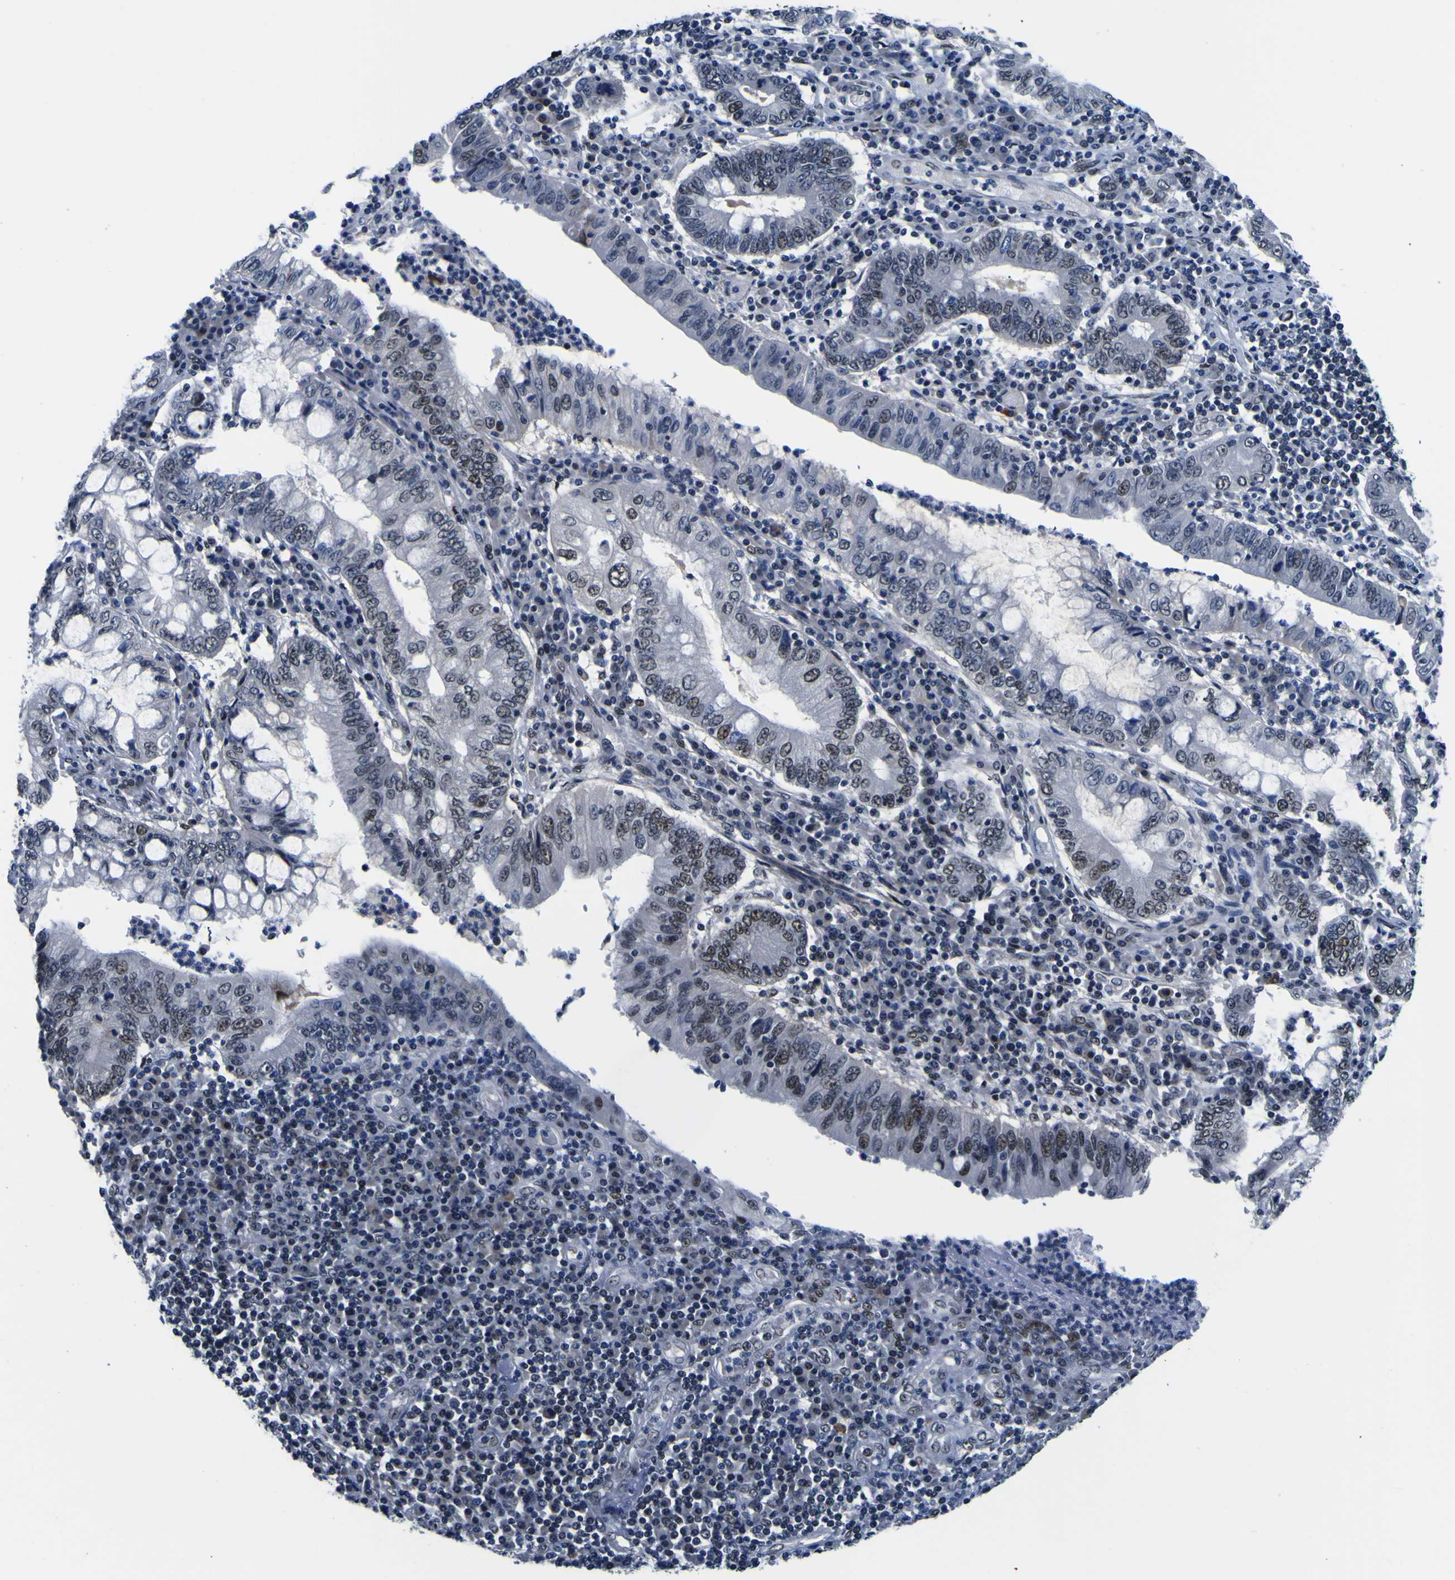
{"staining": {"intensity": "weak", "quantity": "<25%", "location": "nuclear"}, "tissue": "stomach cancer", "cell_type": "Tumor cells", "image_type": "cancer", "snomed": [{"axis": "morphology", "description": "Normal tissue, NOS"}, {"axis": "morphology", "description": "Adenocarcinoma, NOS"}, {"axis": "topography", "description": "Esophagus"}, {"axis": "topography", "description": "Stomach, upper"}, {"axis": "topography", "description": "Peripheral nerve tissue"}], "caption": "Micrograph shows no significant protein positivity in tumor cells of stomach adenocarcinoma.", "gene": "CUL4B", "patient": {"sex": "male", "age": 62}}